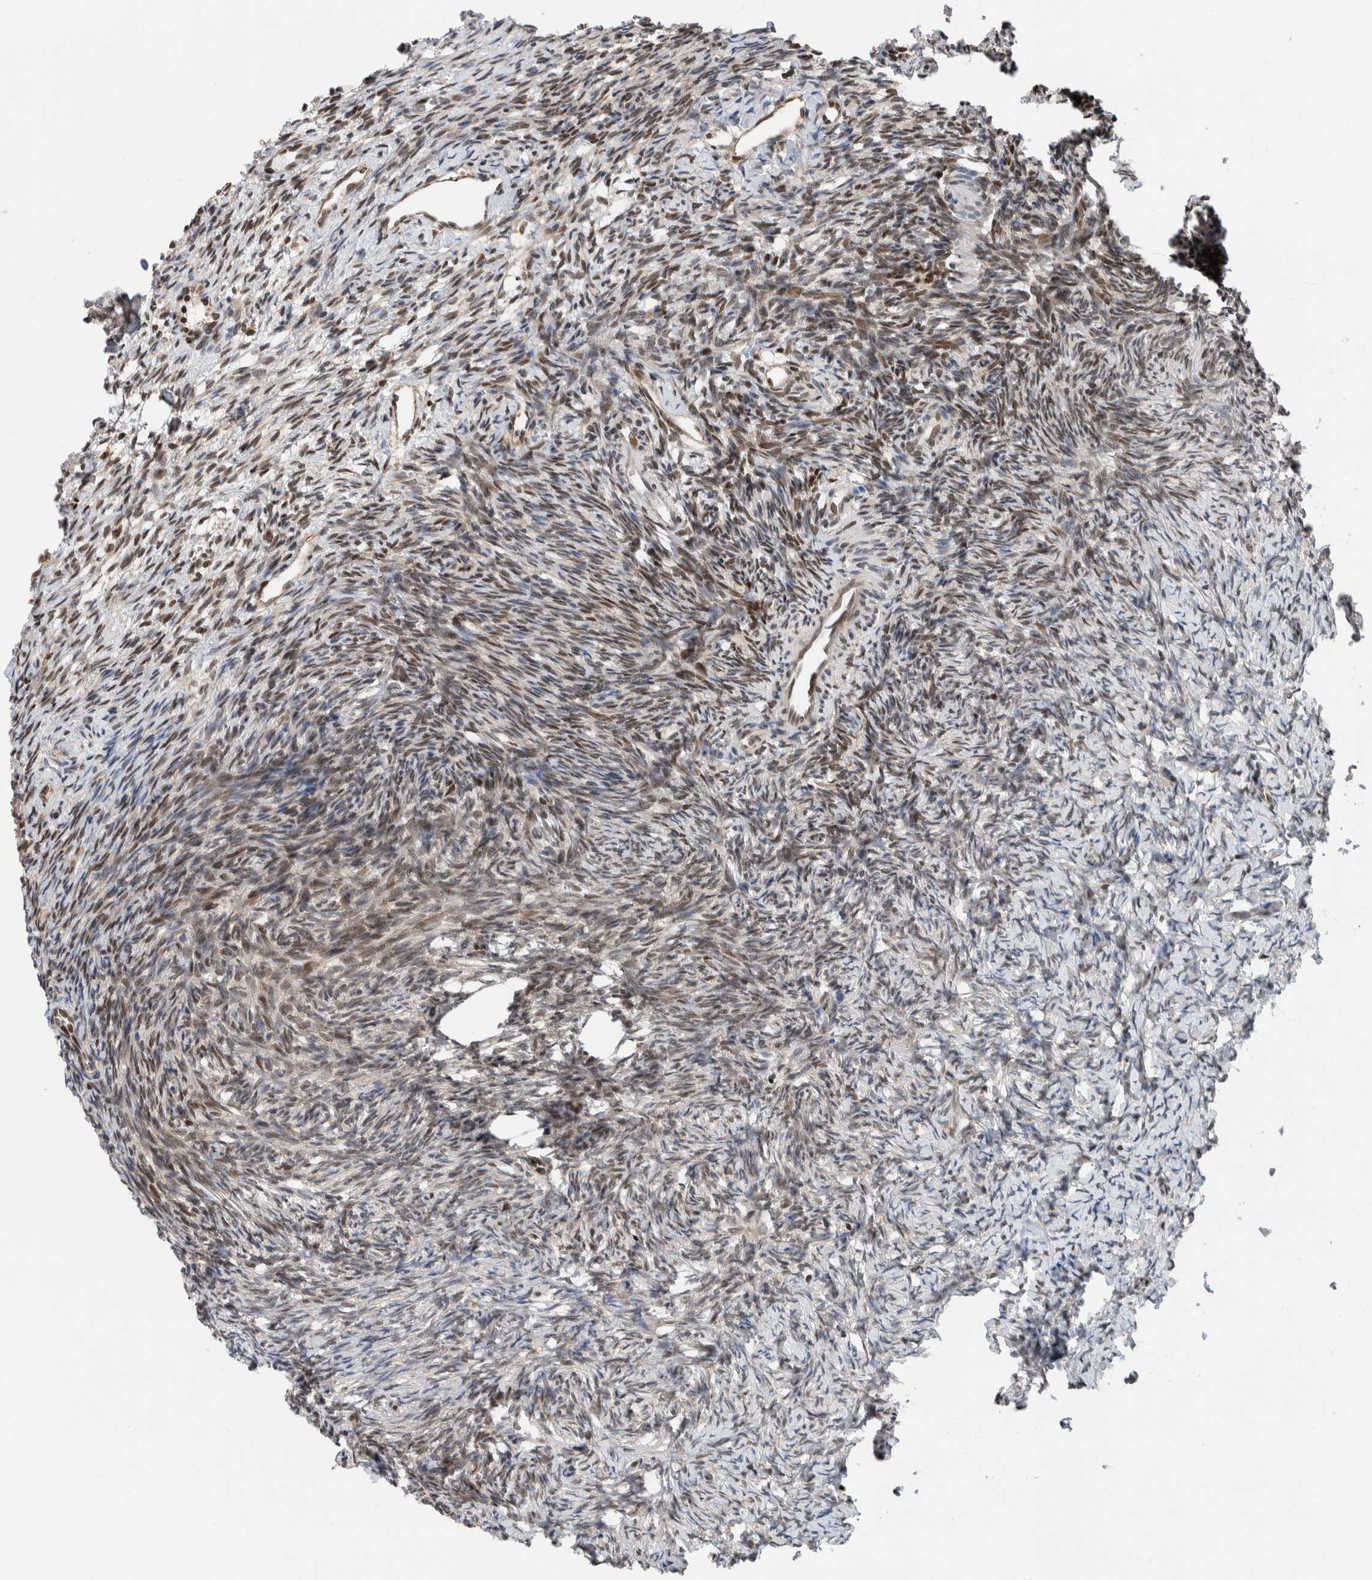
{"staining": {"intensity": "weak", "quantity": ">75%", "location": "cytoplasmic/membranous"}, "tissue": "ovary", "cell_type": "Follicle cells", "image_type": "normal", "snomed": [{"axis": "morphology", "description": "Normal tissue, NOS"}, {"axis": "topography", "description": "Ovary"}], "caption": "Normal ovary displays weak cytoplasmic/membranous expression in about >75% of follicle cells.", "gene": "NPLOC4", "patient": {"sex": "female", "age": 34}}